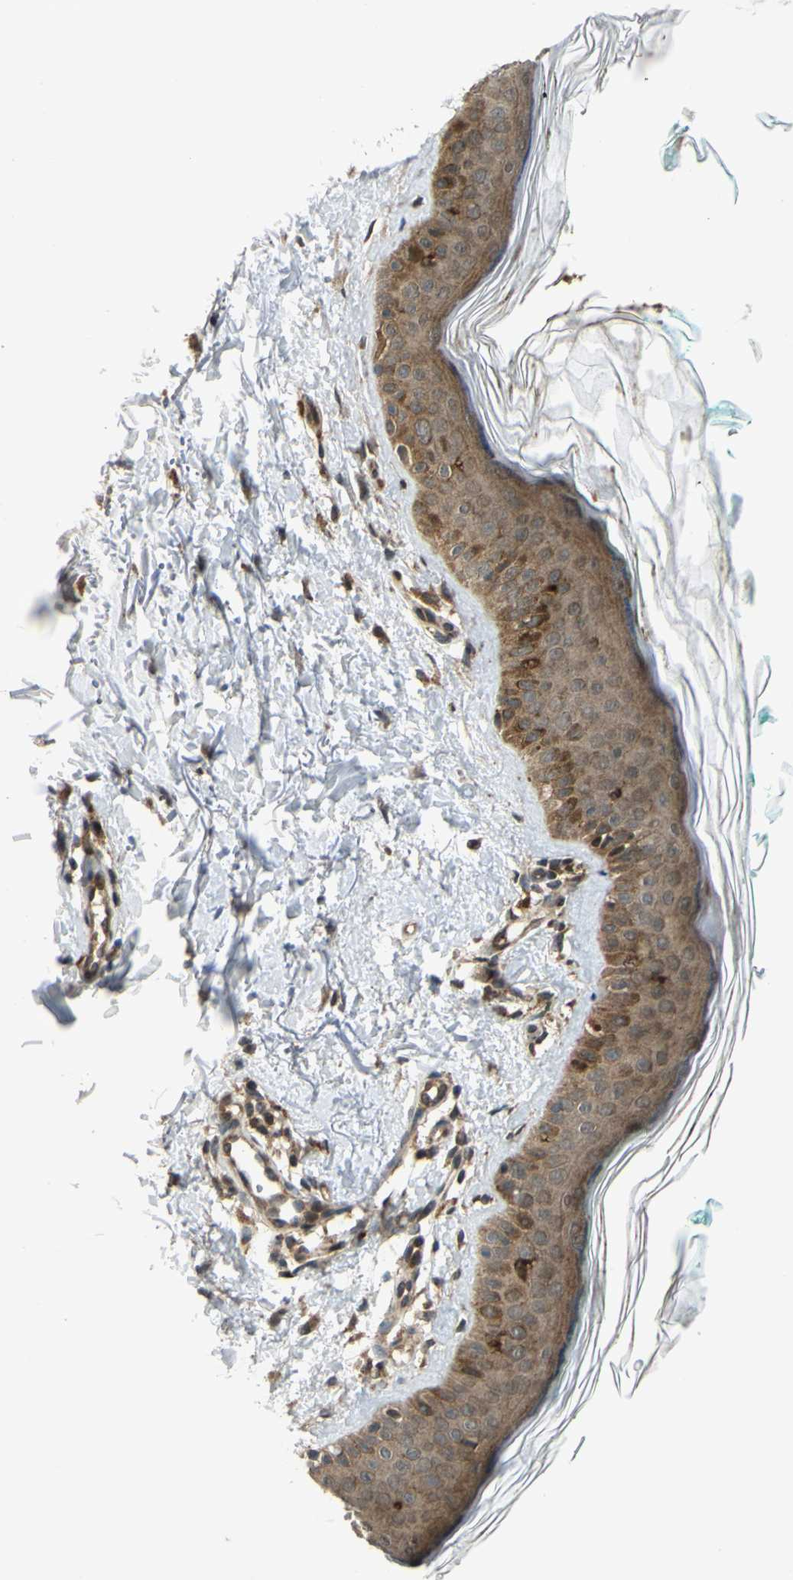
{"staining": {"intensity": "moderate", "quantity": ">75%", "location": "cytoplasmic/membranous,nuclear"}, "tissue": "skin", "cell_type": "Fibroblasts", "image_type": "normal", "snomed": [{"axis": "morphology", "description": "Normal tissue, NOS"}, {"axis": "topography", "description": "Skin"}], "caption": "Immunohistochemistry micrograph of unremarkable human skin stained for a protein (brown), which demonstrates medium levels of moderate cytoplasmic/membranous,nuclear staining in approximately >75% of fibroblasts.", "gene": "ABCC8", "patient": {"sex": "male", "age": 71}}